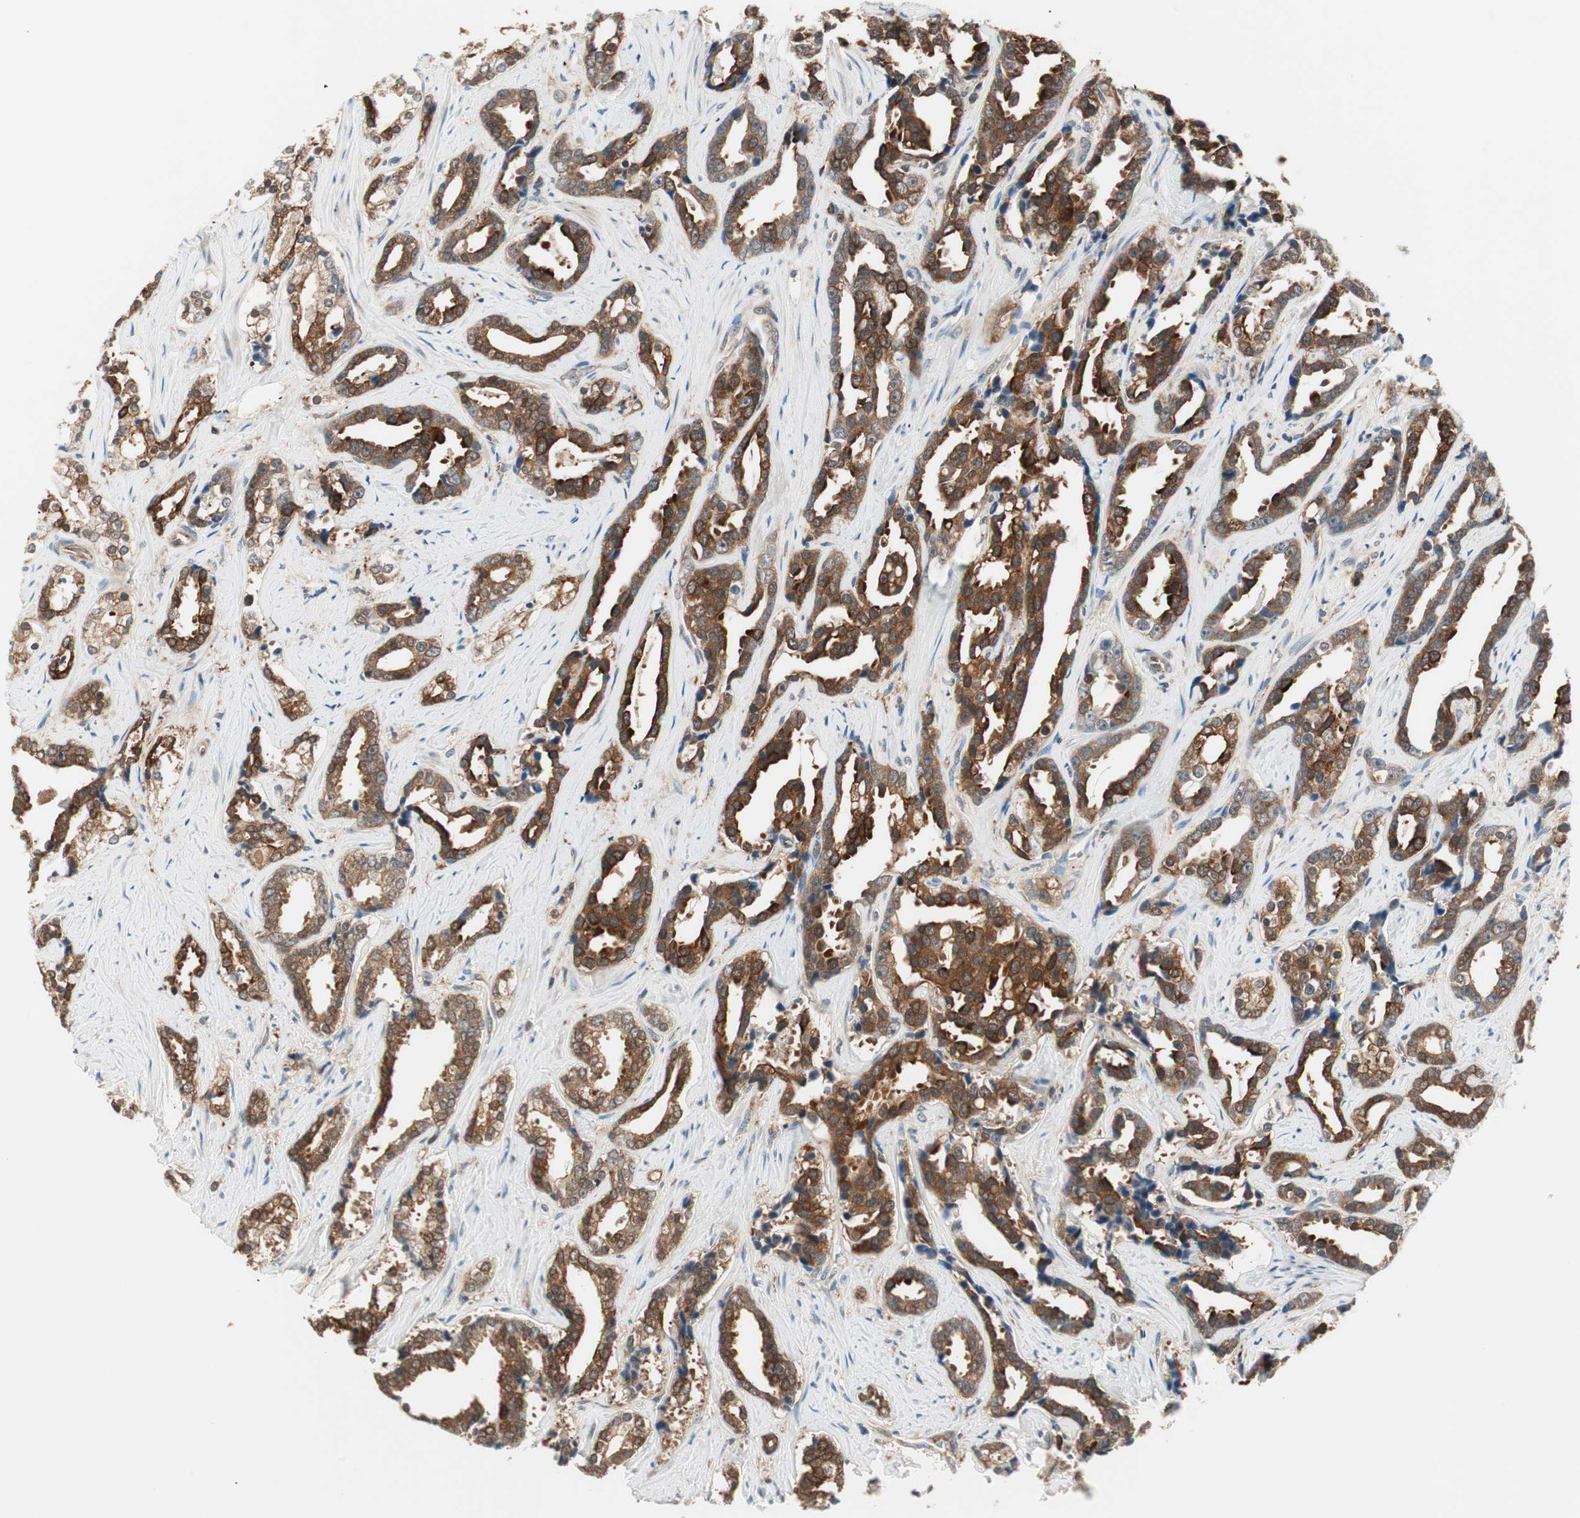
{"staining": {"intensity": "strong", "quantity": ">75%", "location": "cytoplasmic/membranous"}, "tissue": "prostate cancer", "cell_type": "Tumor cells", "image_type": "cancer", "snomed": [{"axis": "morphology", "description": "Adenocarcinoma, High grade"}, {"axis": "topography", "description": "Prostate"}], "caption": "Prostate high-grade adenocarcinoma stained with DAB IHC exhibits high levels of strong cytoplasmic/membranous positivity in approximately >75% of tumor cells.", "gene": "GALT", "patient": {"sex": "male", "age": 67}}